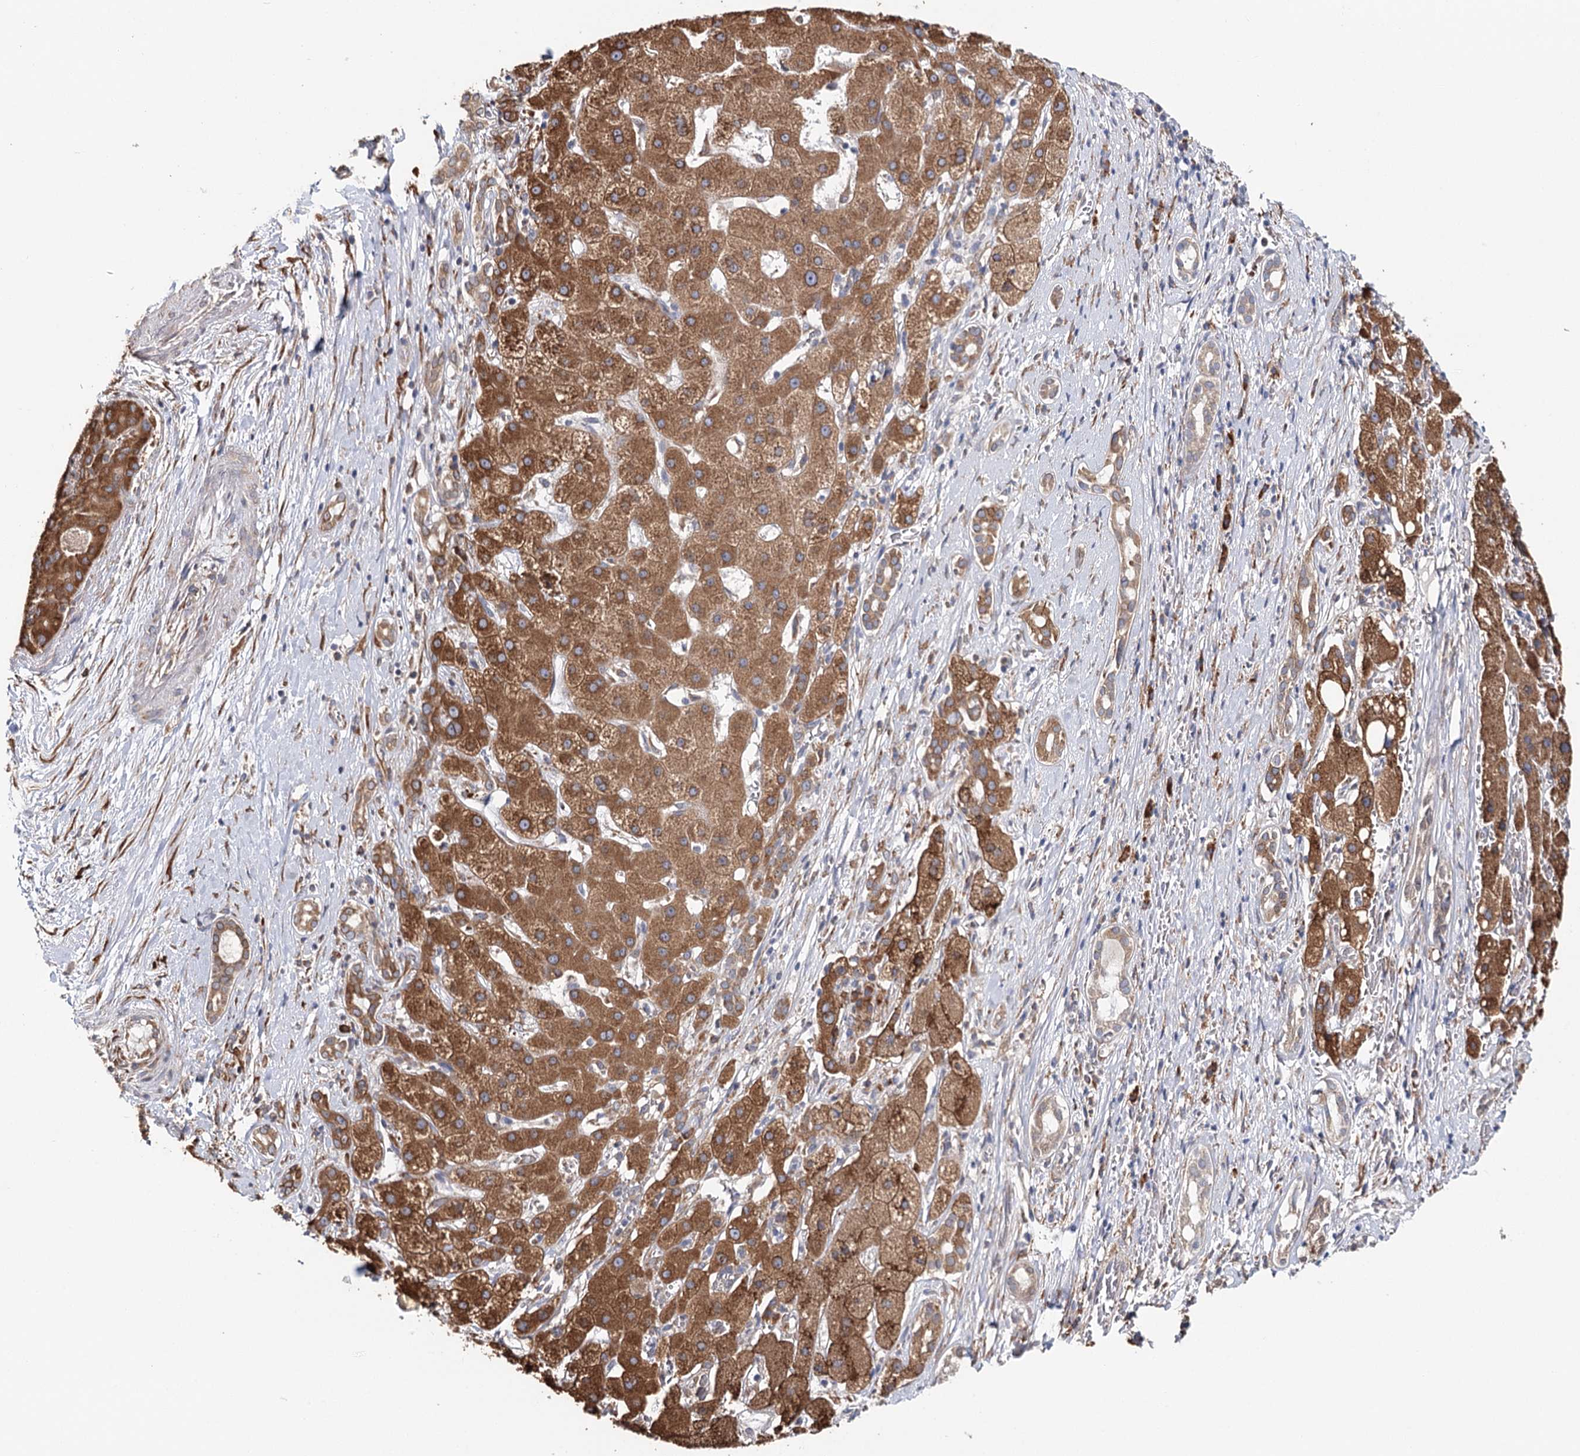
{"staining": {"intensity": "strong", "quantity": ">75%", "location": "cytoplasmic/membranous"}, "tissue": "liver cancer", "cell_type": "Tumor cells", "image_type": "cancer", "snomed": [{"axis": "morphology", "description": "Carcinoma, Hepatocellular, NOS"}, {"axis": "topography", "description": "Liver"}], "caption": "Hepatocellular carcinoma (liver) stained for a protein displays strong cytoplasmic/membranous positivity in tumor cells.", "gene": "VEGFA", "patient": {"sex": "male", "age": 65}}